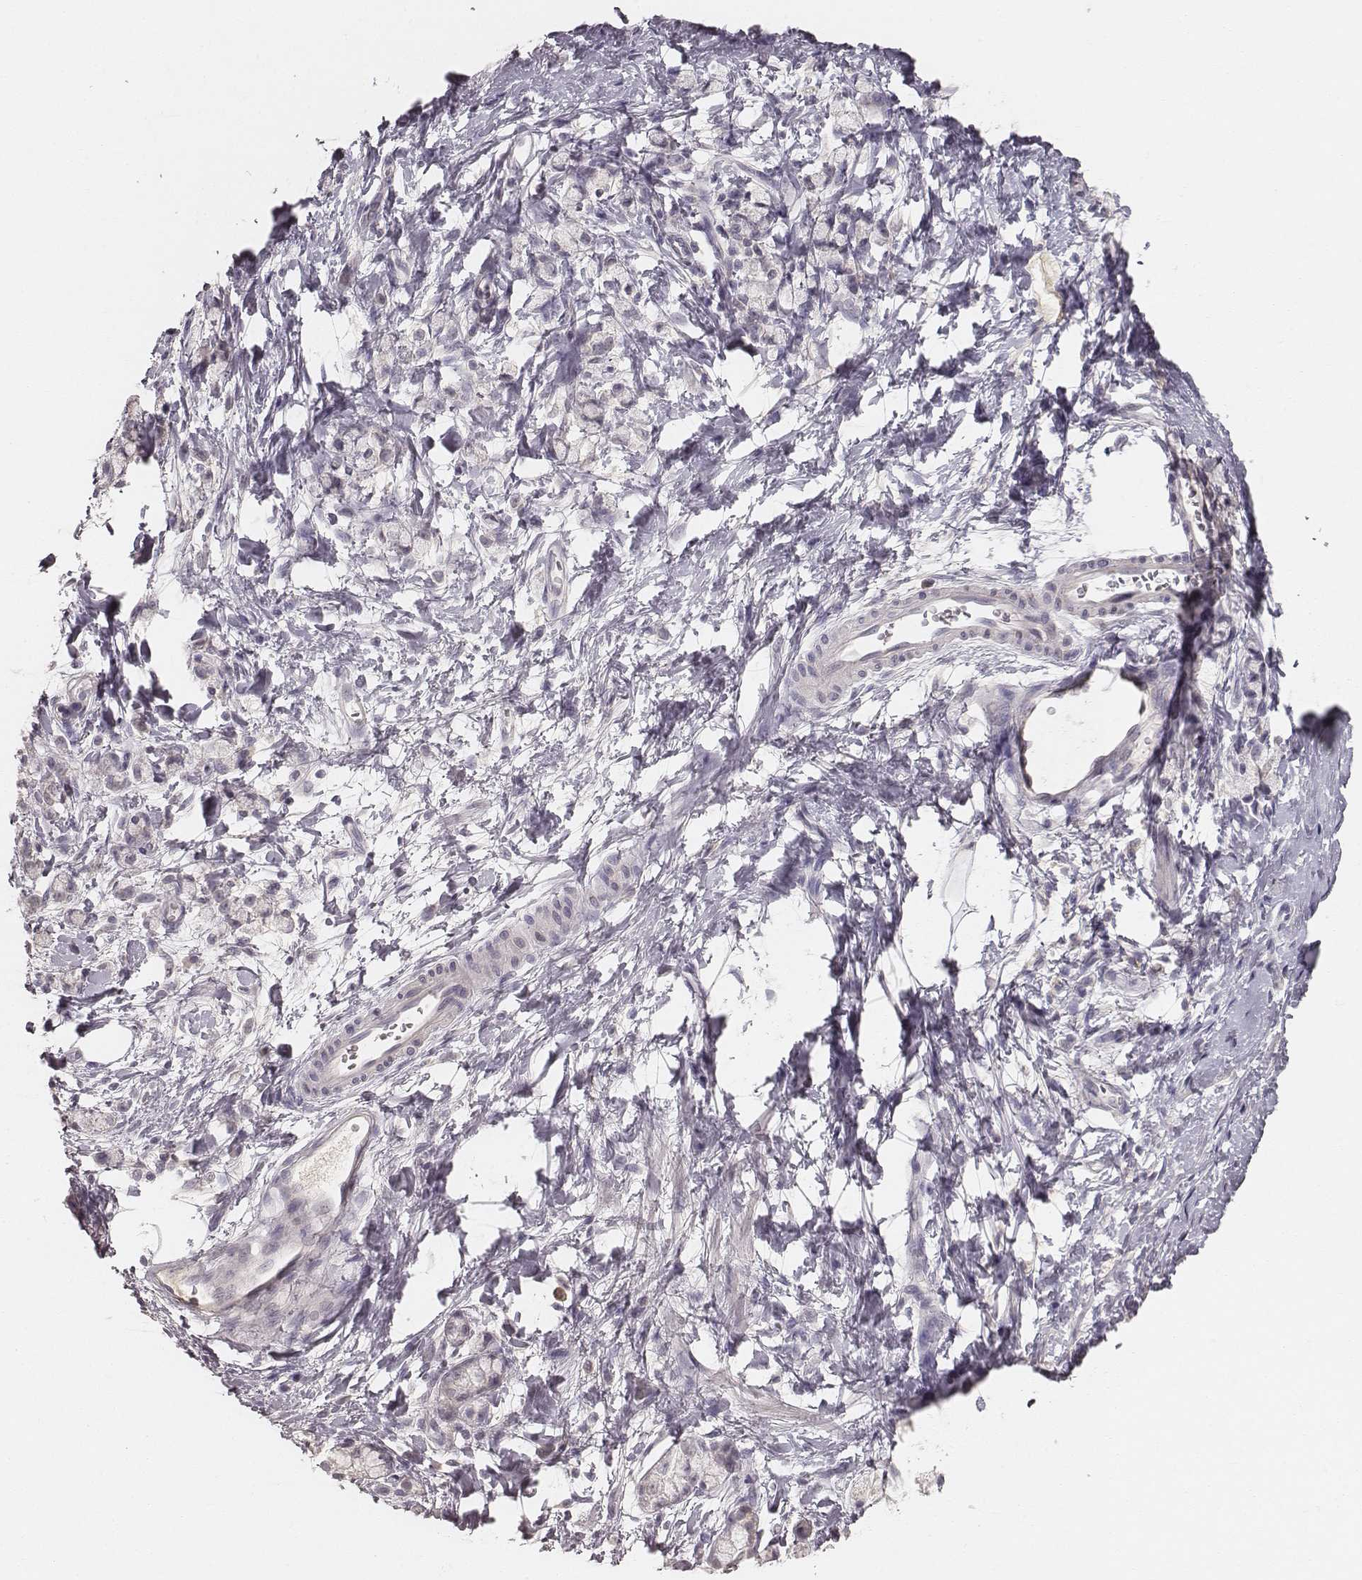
{"staining": {"intensity": "negative", "quantity": "none", "location": "none"}, "tissue": "stomach cancer", "cell_type": "Tumor cells", "image_type": "cancer", "snomed": [{"axis": "morphology", "description": "Adenocarcinoma, NOS"}, {"axis": "topography", "description": "Stomach"}], "caption": "Immunohistochemistry (IHC) of human adenocarcinoma (stomach) demonstrates no expression in tumor cells.", "gene": "LY6K", "patient": {"sex": "male", "age": 58}}